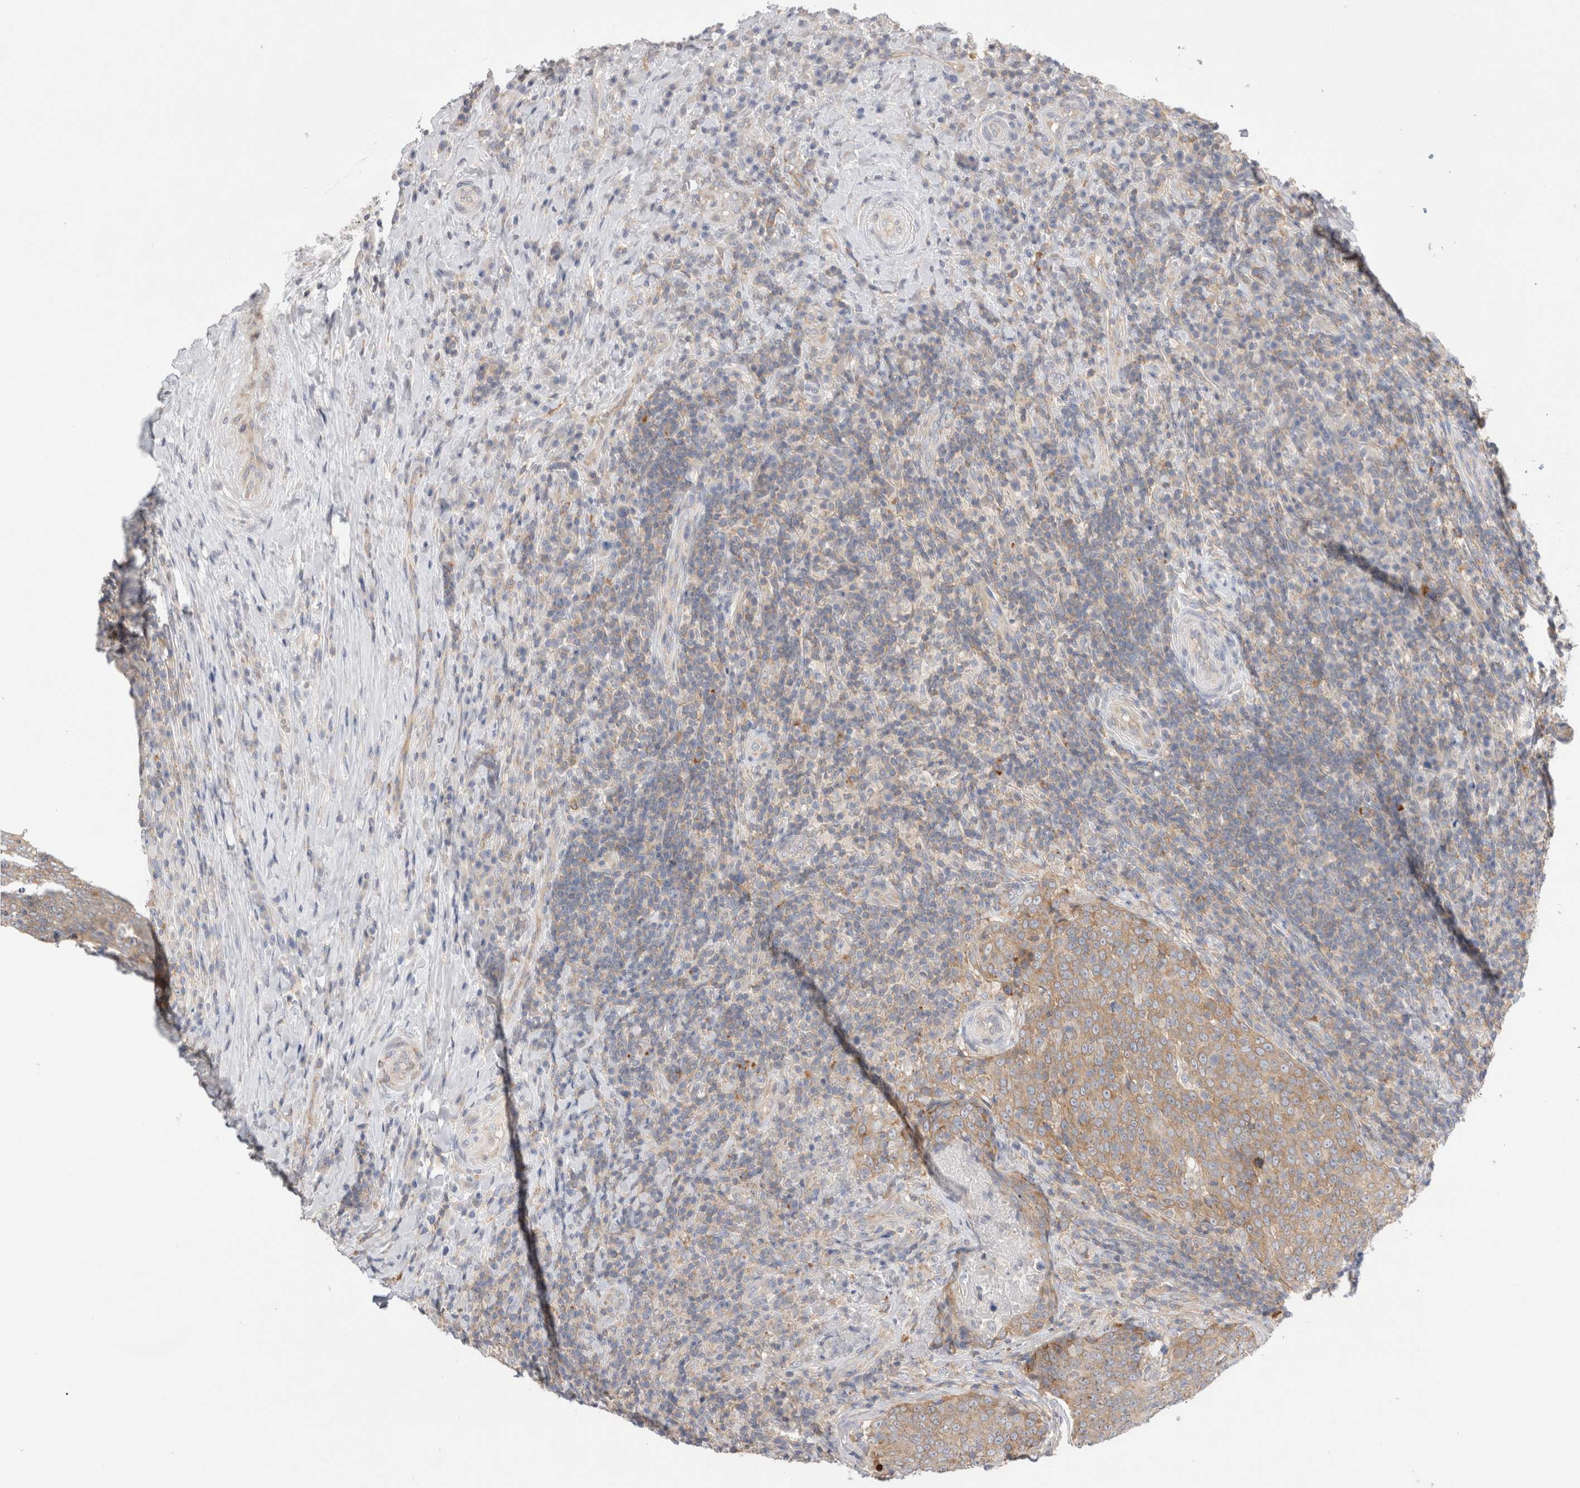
{"staining": {"intensity": "moderate", "quantity": ">75%", "location": "cytoplasmic/membranous"}, "tissue": "head and neck cancer", "cell_type": "Tumor cells", "image_type": "cancer", "snomed": [{"axis": "morphology", "description": "Squamous cell carcinoma, NOS"}, {"axis": "morphology", "description": "Squamous cell carcinoma, metastatic, NOS"}, {"axis": "topography", "description": "Lymph node"}, {"axis": "topography", "description": "Head-Neck"}], "caption": "This photomicrograph demonstrates head and neck metastatic squamous cell carcinoma stained with immunohistochemistry (IHC) to label a protein in brown. The cytoplasmic/membranous of tumor cells show moderate positivity for the protein. Nuclei are counter-stained blue.", "gene": "ZNF23", "patient": {"sex": "male", "age": 62}}